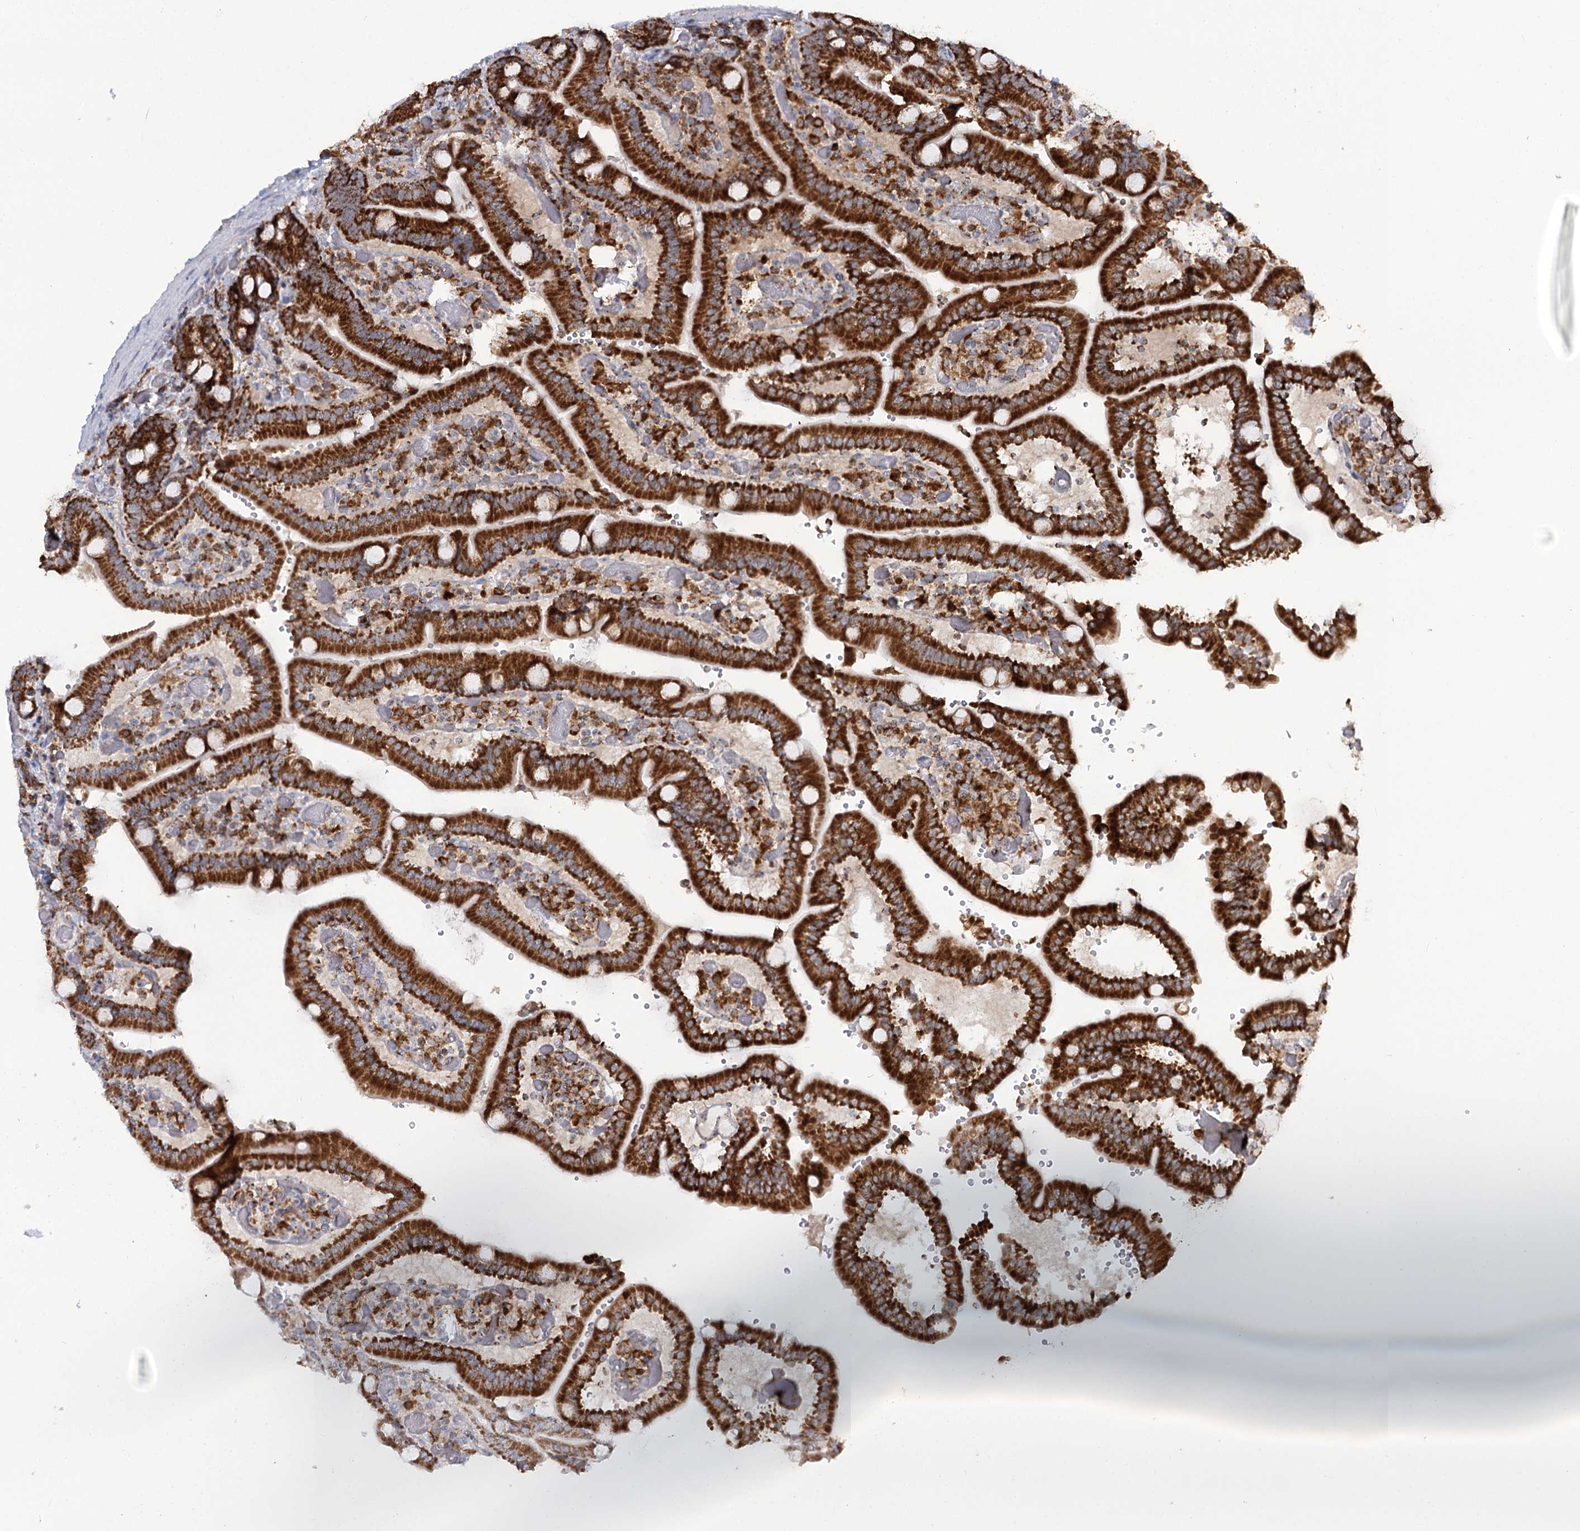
{"staining": {"intensity": "strong", "quantity": ">75%", "location": "cytoplasmic/membranous"}, "tissue": "duodenum", "cell_type": "Glandular cells", "image_type": "normal", "snomed": [{"axis": "morphology", "description": "Normal tissue, NOS"}, {"axis": "topography", "description": "Duodenum"}], "caption": "Glandular cells show strong cytoplasmic/membranous staining in about >75% of cells in normal duodenum.", "gene": "TAS1R1", "patient": {"sex": "female", "age": 62}}